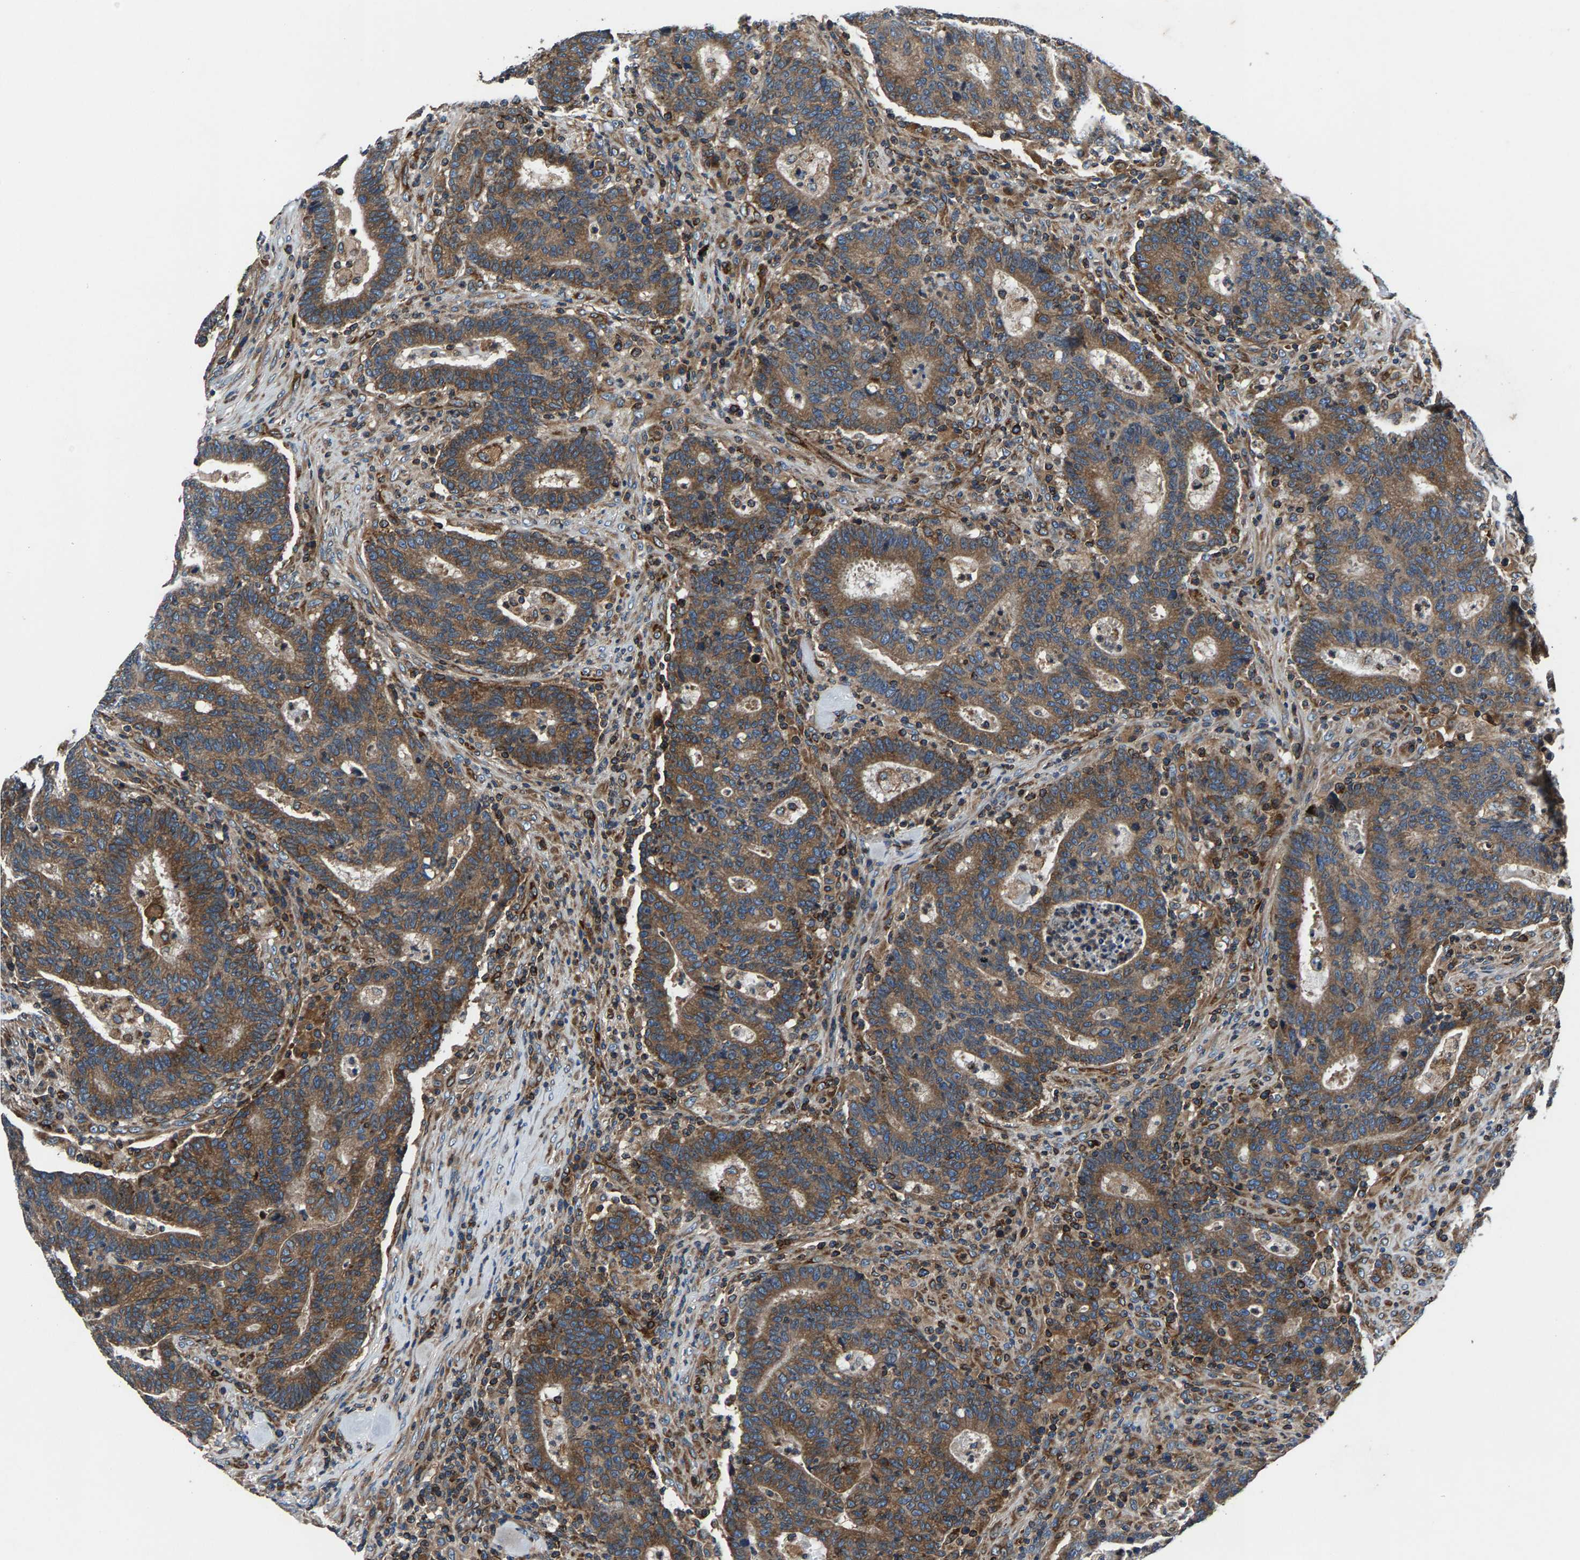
{"staining": {"intensity": "moderate", "quantity": ">75%", "location": "cytoplasmic/membranous"}, "tissue": "colorectal cancer", "cell_type": "Tumor cells", "image_type": "cancer", "snomed": [{"axis": "morphology", "description": "Adenocarcinoma, NOS"}, {"axis": "topography", "description": "Colon"}], "caption": "Immunohistochemistry (IHC) histopathology image of adenocarcinoma (colorectal) stained for a protein (brown), which demonstrates medium levels of moderate cytoplasmic/membranous expression in approximately >75% of tumor cells.", "gene": "LPCAT1", "patient": {"sex": "female", "age": 75}}